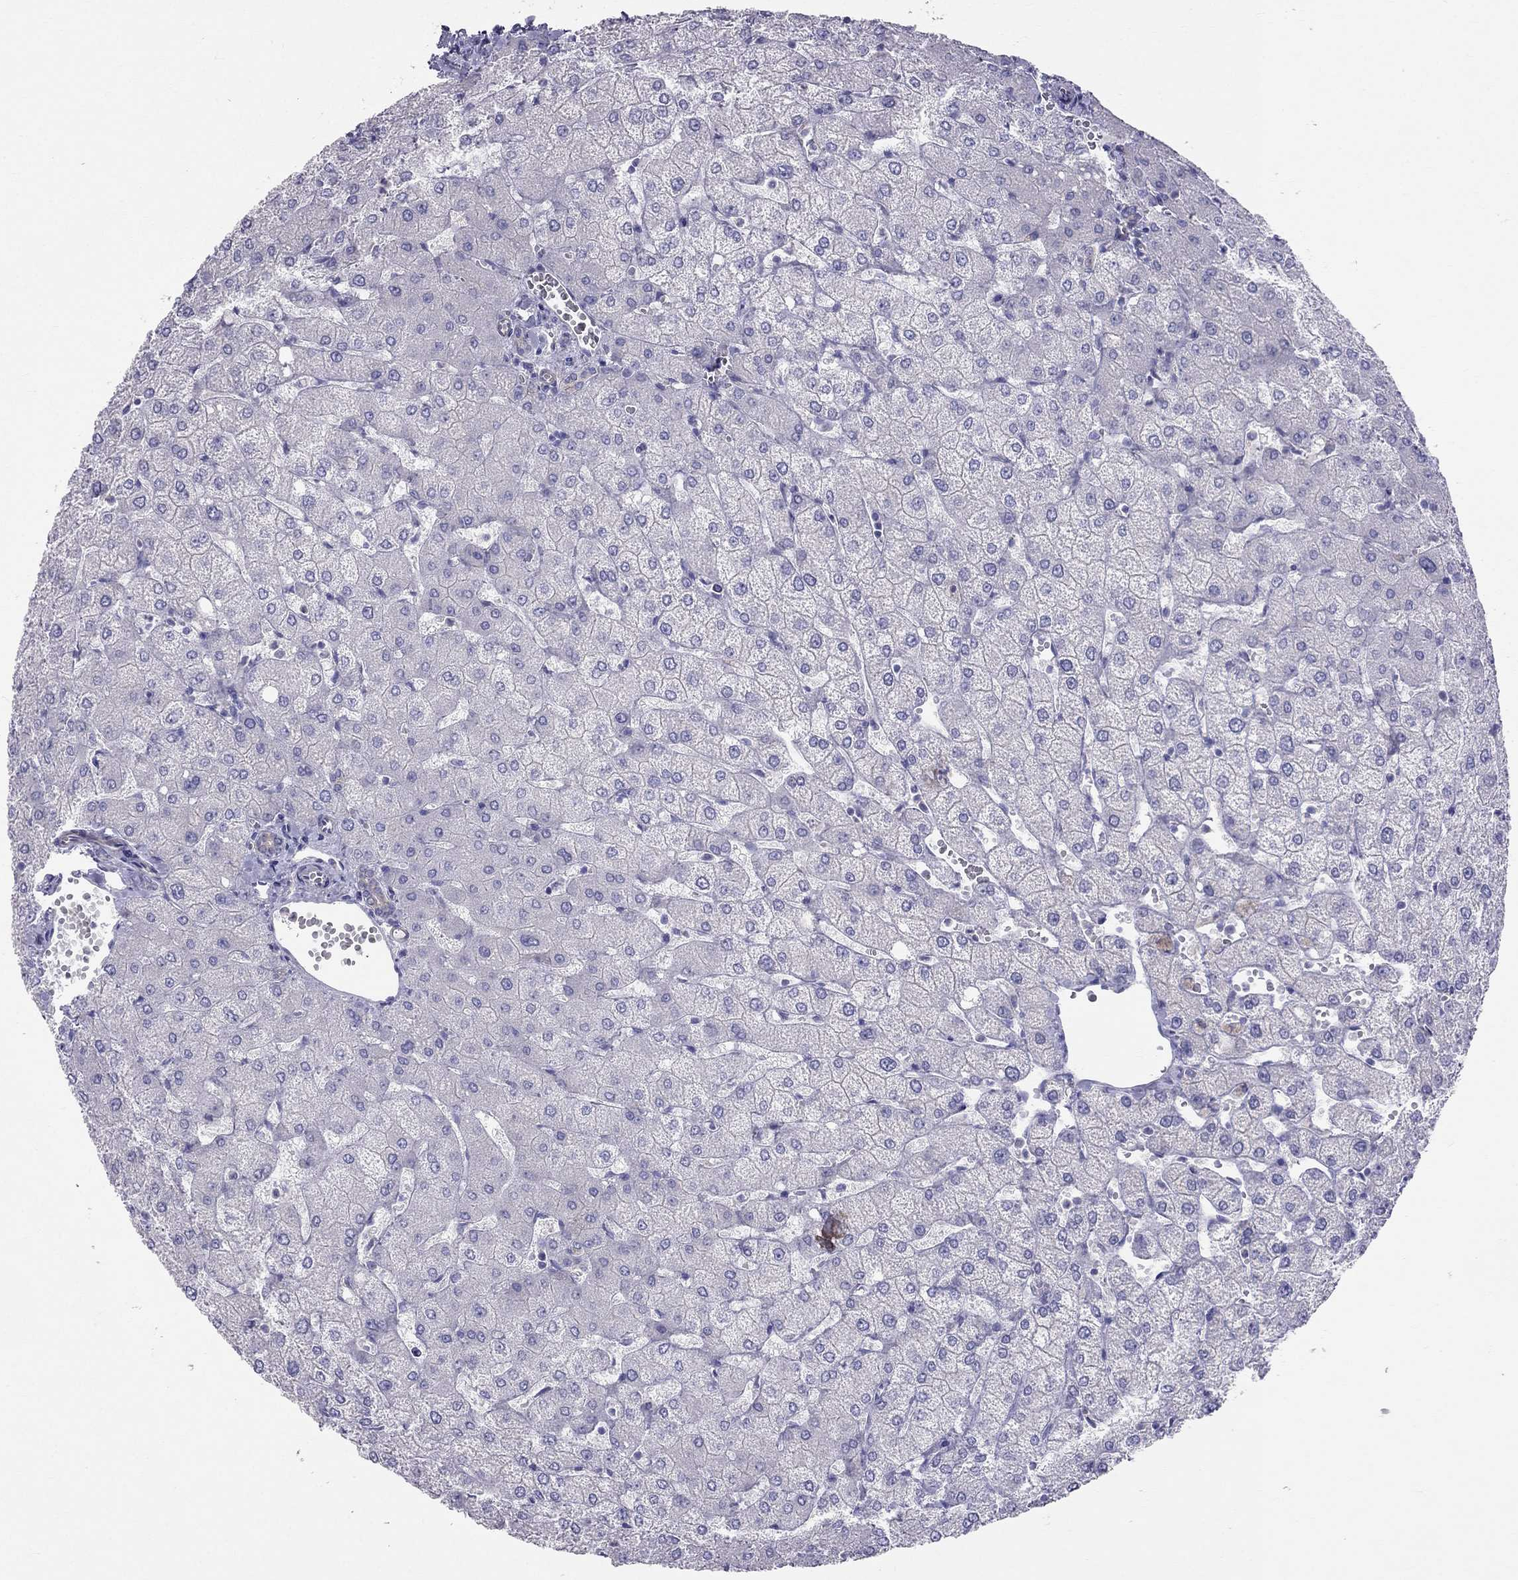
{"staining": {"intensity": "negative", "quantity": "none", "location": "none"}, "tissue": "liver", "cell_type": "Cholangiocytes", "image_type": "normal", "snomed": [{"axis": "morphology", "description": "Normal tissue, NOS"}, {"axis": "topography", "description": "Liver"}], "caption": "The histopathology image displays no staining of cholangiocytes in benign liver.", "gene": "ENOX1", "patient": {"sex": "female", "age": 54}}